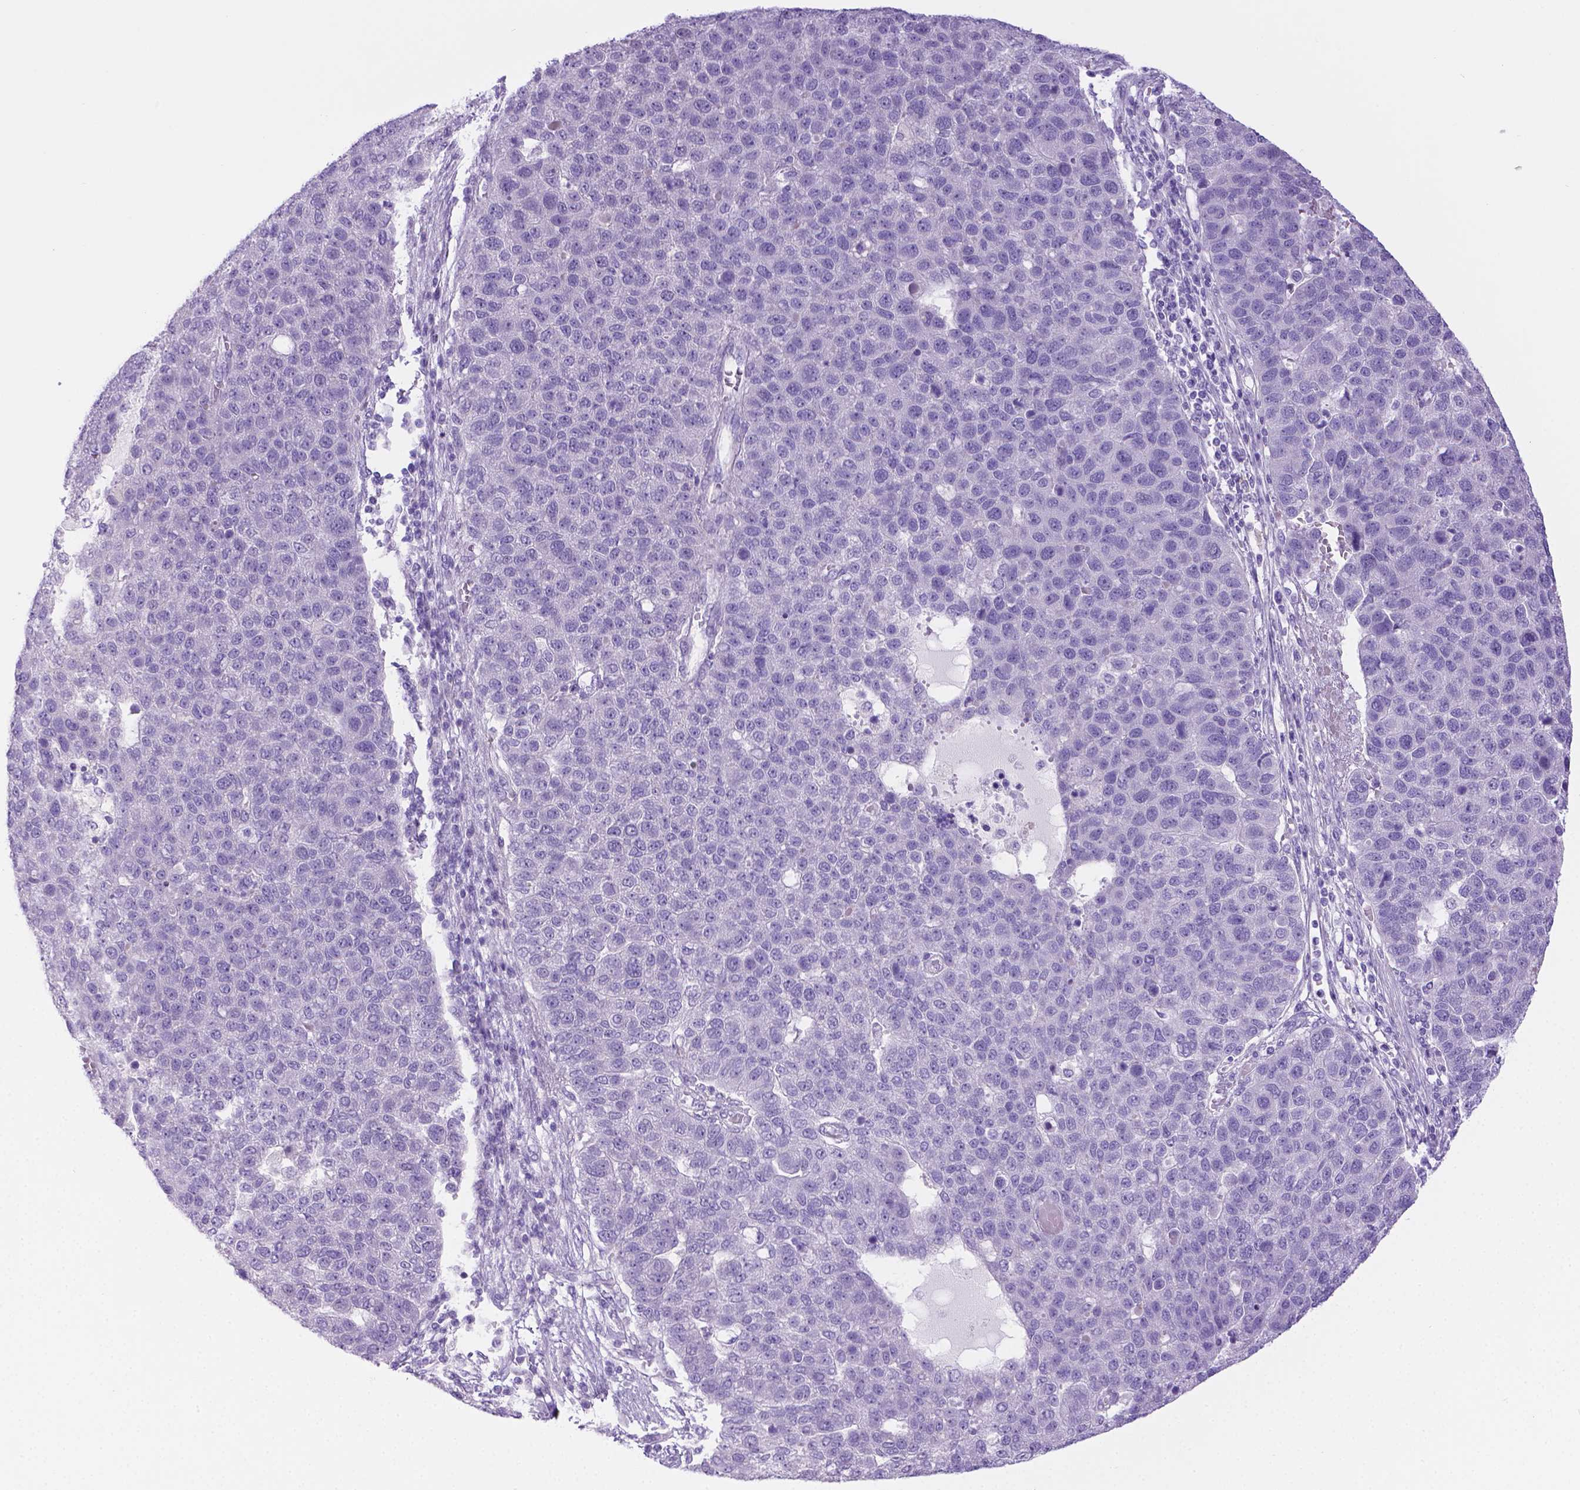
{"staining": {"intensity": "negative", "quantity": "none", "location": "none"}, "tissue": "pancreatic cancer", "cell_type": "Tumor cells", "image_type": "cancer", "snomed": [{"axis": "morphology", "description": "Adenocarcinoma, NOS"}, {"axis": "topography", "description": "Pancreas"}], "caption": "A micrograph of human pancreatic cancer is negative for staining in tumor cells.", "gene": "SPAG6", "patient": {"sex": "female", "age": 61}}